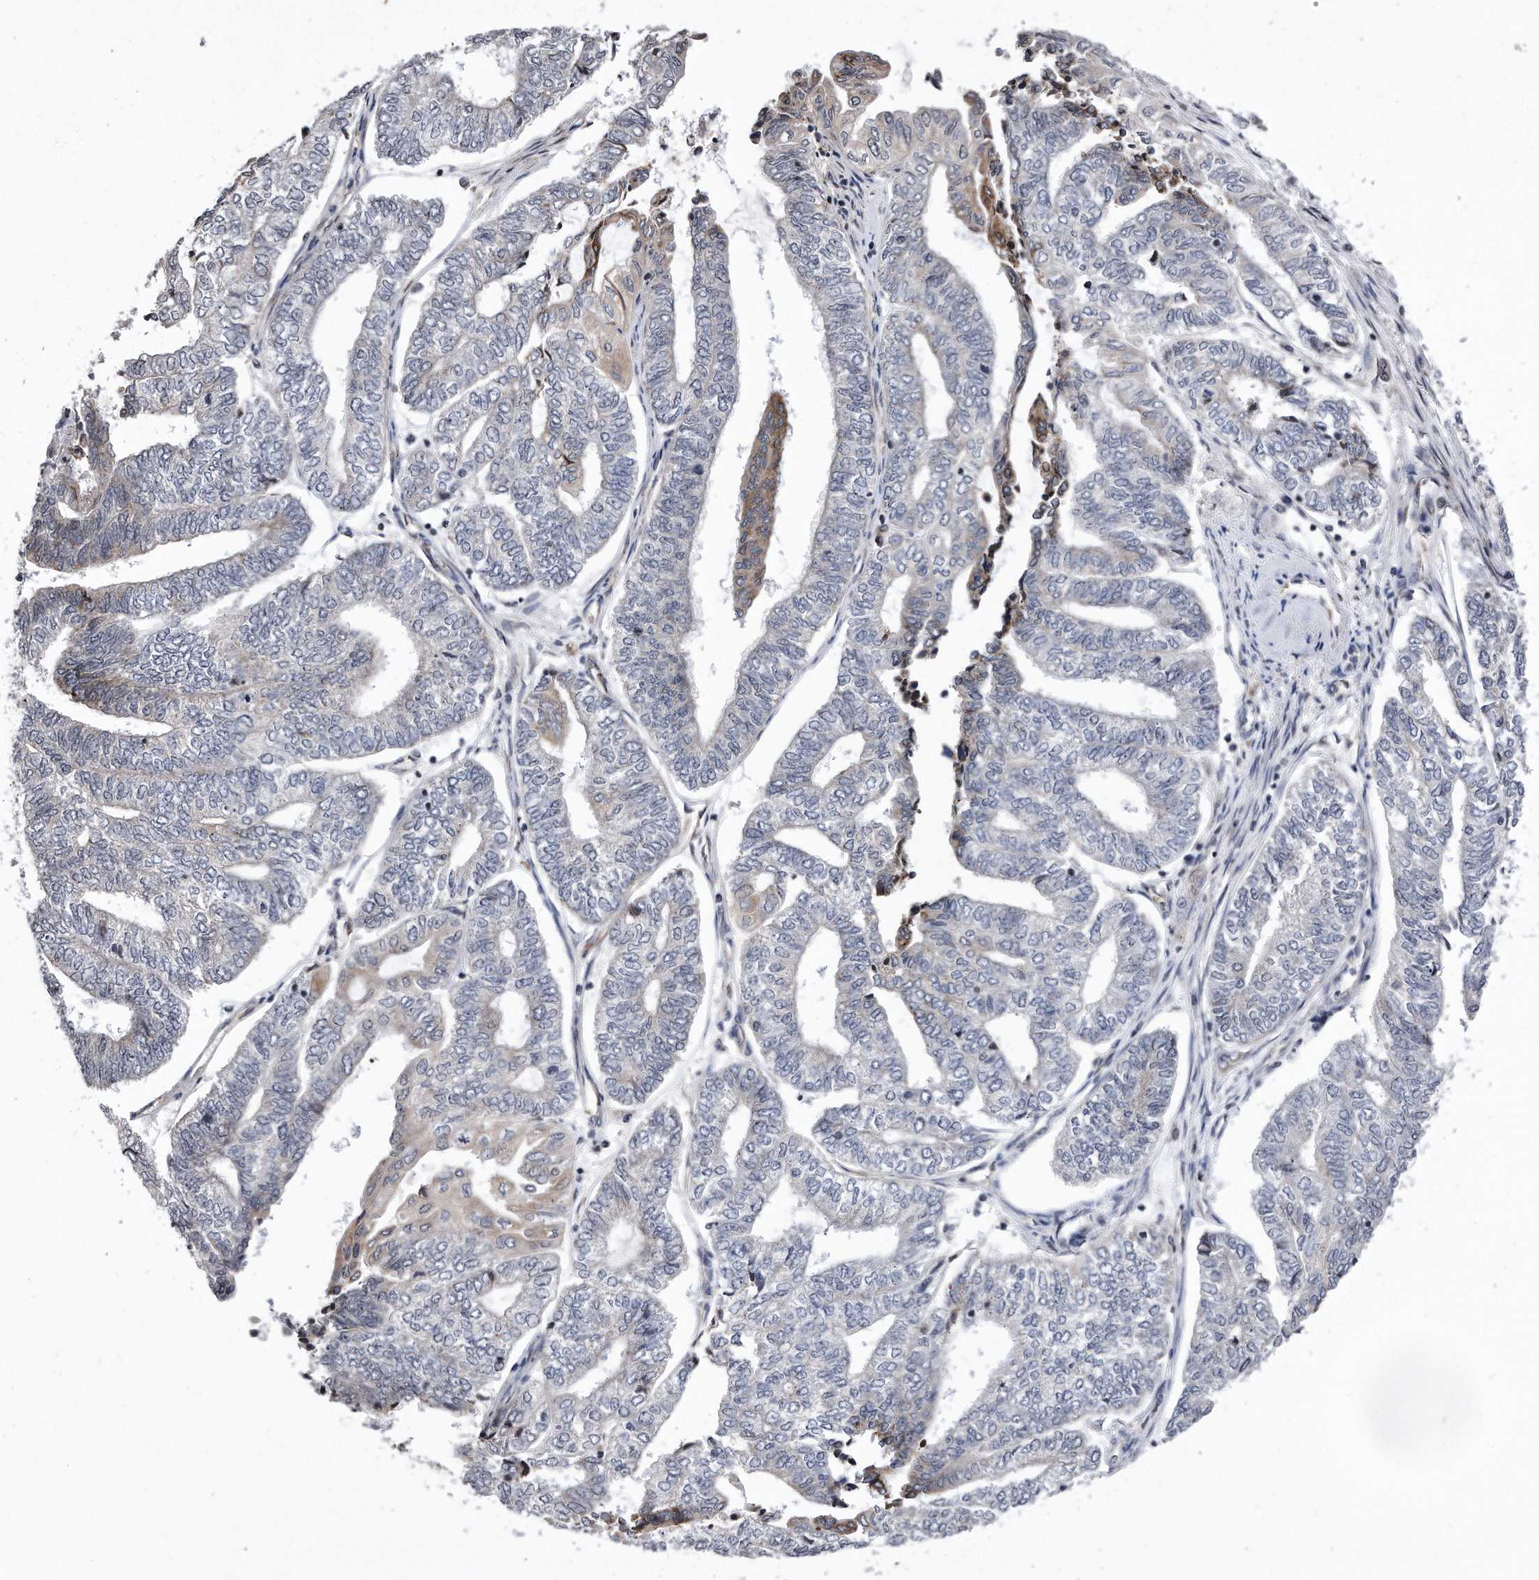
{"staining": {"intensity": "weak", "quantity": "<25%", "location": "cytoplasmic/membranous"}, "tissue": "endometrial cancer", "cell_type": "Tumor cells", "image_type": "cancer", "snomed": [{"axis": "morphology", "description": "Adenocarcinoma, NOS"}, {"axis": "topography", "description": "Uterus"}, {"axis": "topography", "description": "Endometrium"}], "caption": "Immunohistochemical staining of adenocarcinoma (endometrial) exhibits no significant positivity in tumor cells.", "gene": "DAB1", "patient": {"sex": "female", "age": 70}}